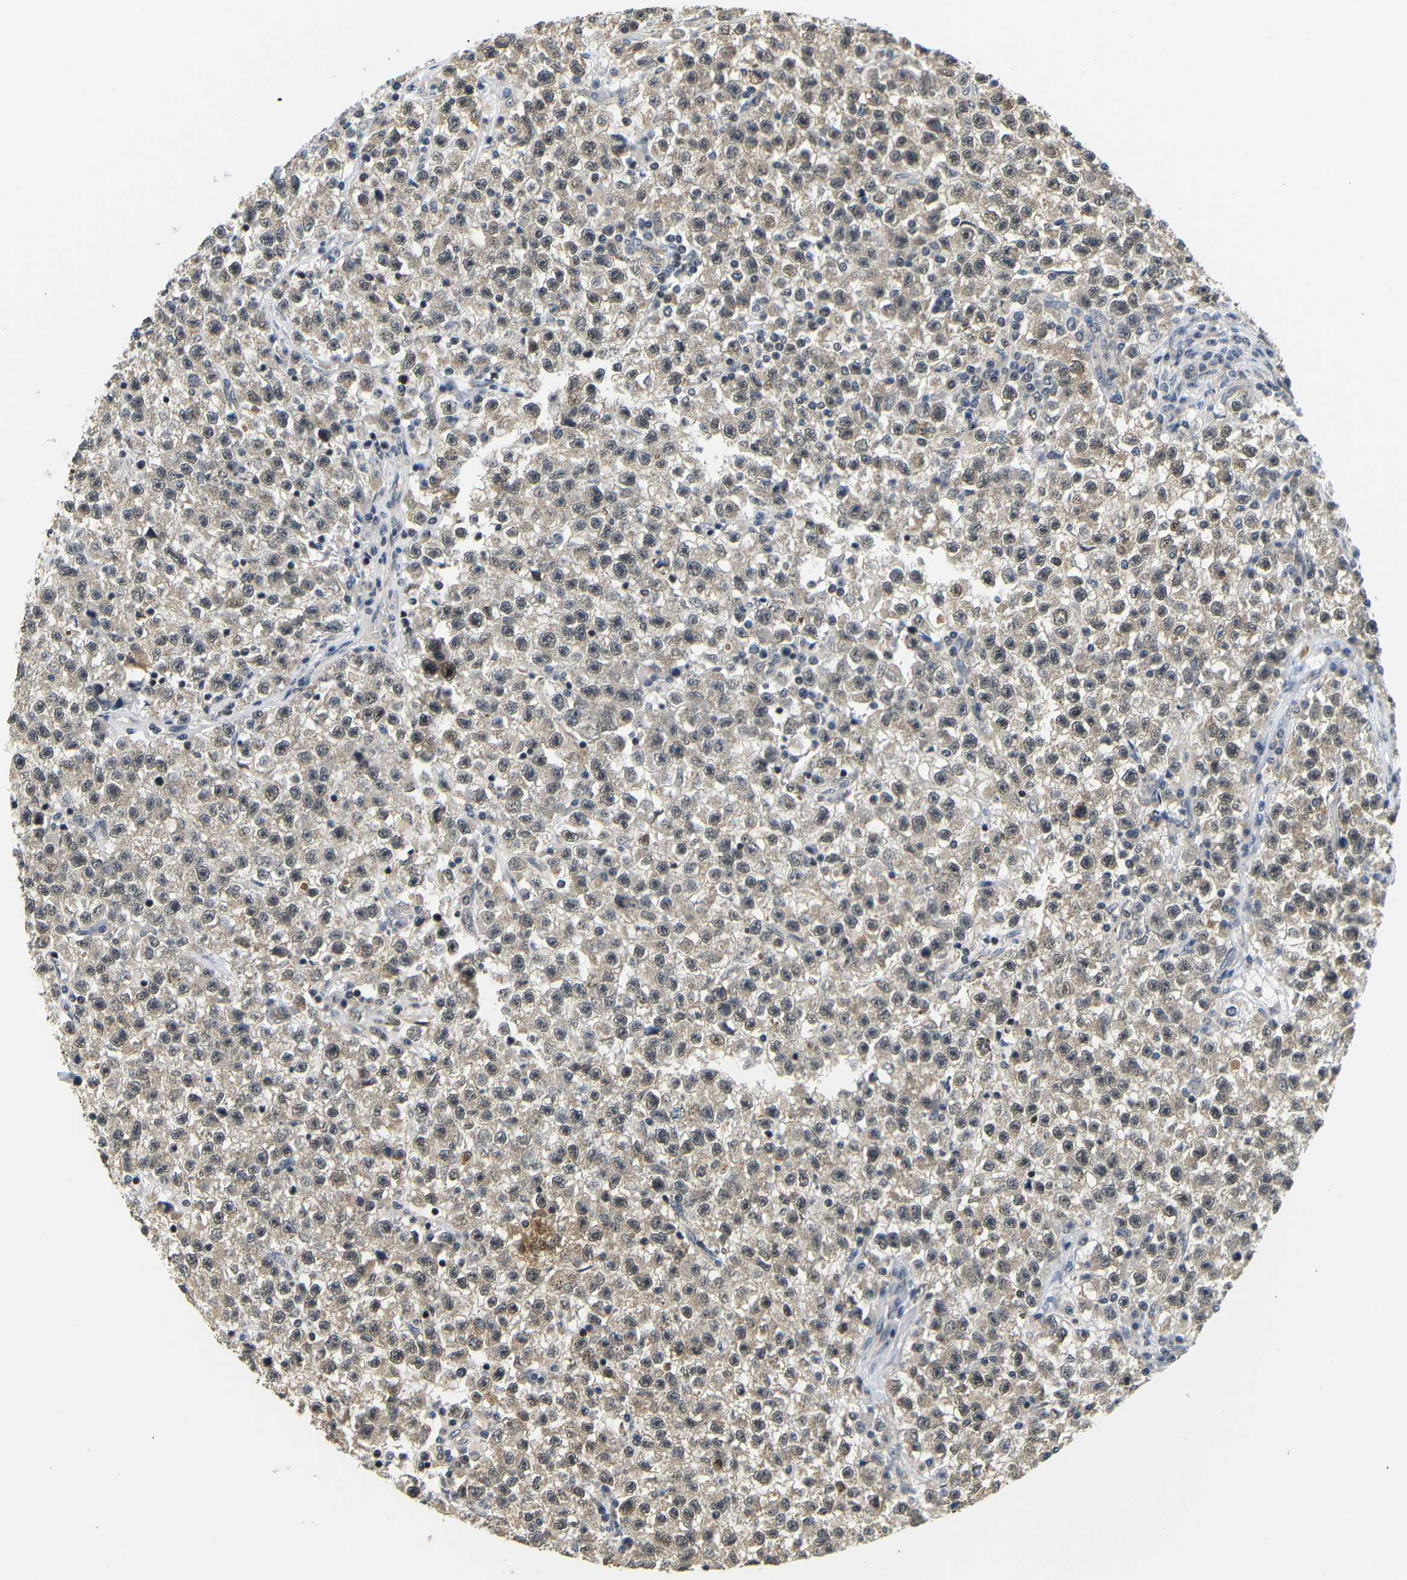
{"staining": {"intensity": "moderate", "quantity": ">75%", "location": "cytoplasmic/membranous,nuclear"}, "tissue": "testis cancer", "cell_type": "Tumor cells", "image_type": "cancer", "snomed": [{"axis": "morphology", "description": "Seminoma, NOS"}, {"axis": "topography", "description": "Testis"}], "caption": "The immunohistochemical stain highlights moderate cytoplasmic/membranous and nuclear positivity in tumor cells of testis cancer tissue.", "gene": "GJA5", "patient": {"sex": "male", "age": 22}}